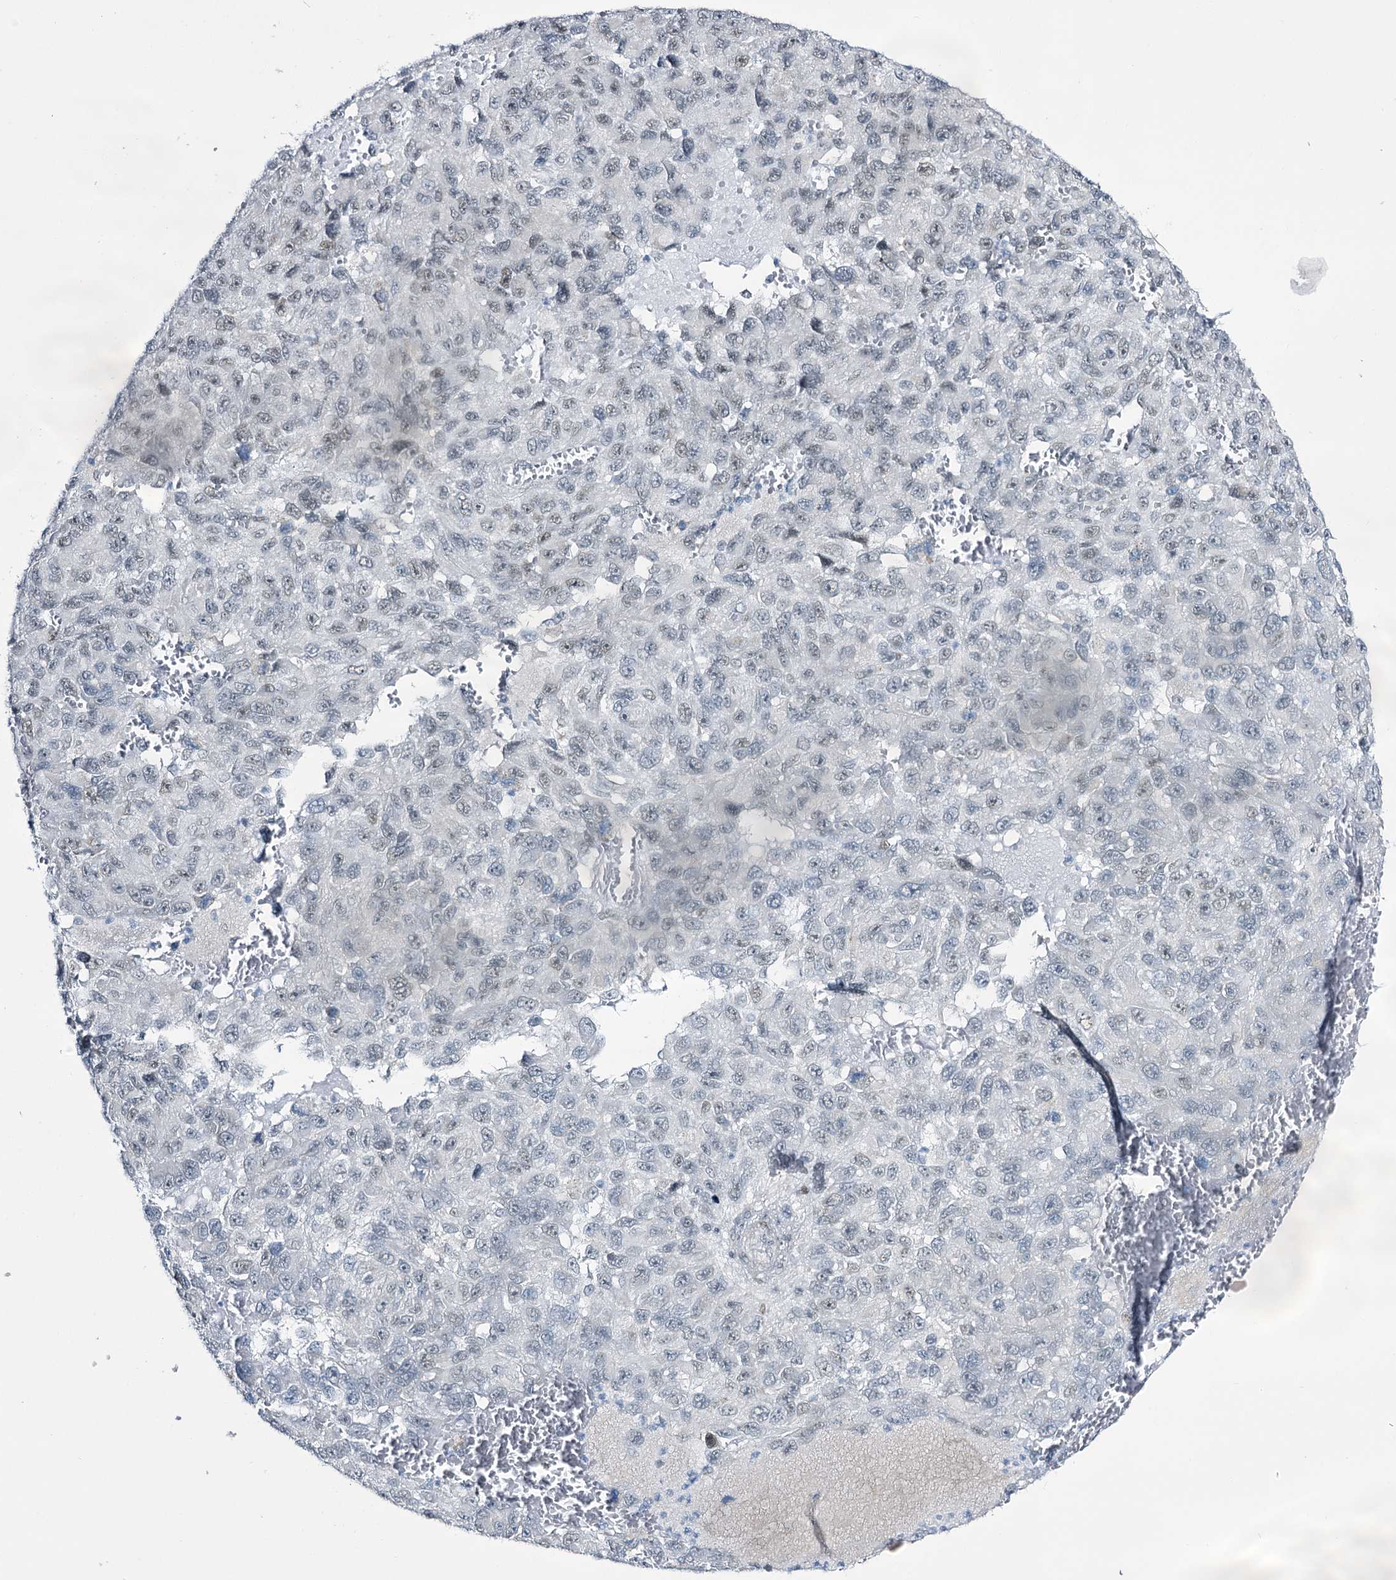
{"staining": {"intensity": "weak", "quantity": "<25%", "location": "nuclear"}, "tissue": "melanoma", "cell_type": "Tumor cells", "image_type": "cancer", "snomed": [{"axis": "morphology", "description": "Normal tissue, NOS"}, {"axis": "morphology", "description": "Malignant melanoma, NOS"}, {"axis": "topography", "description": "Skin"}], "caption": "Protein analysis of melanoma shows no significant staining in tumor cells.", "gene": "RBM15B", "patient": {"sex": "female", "age": 96}}